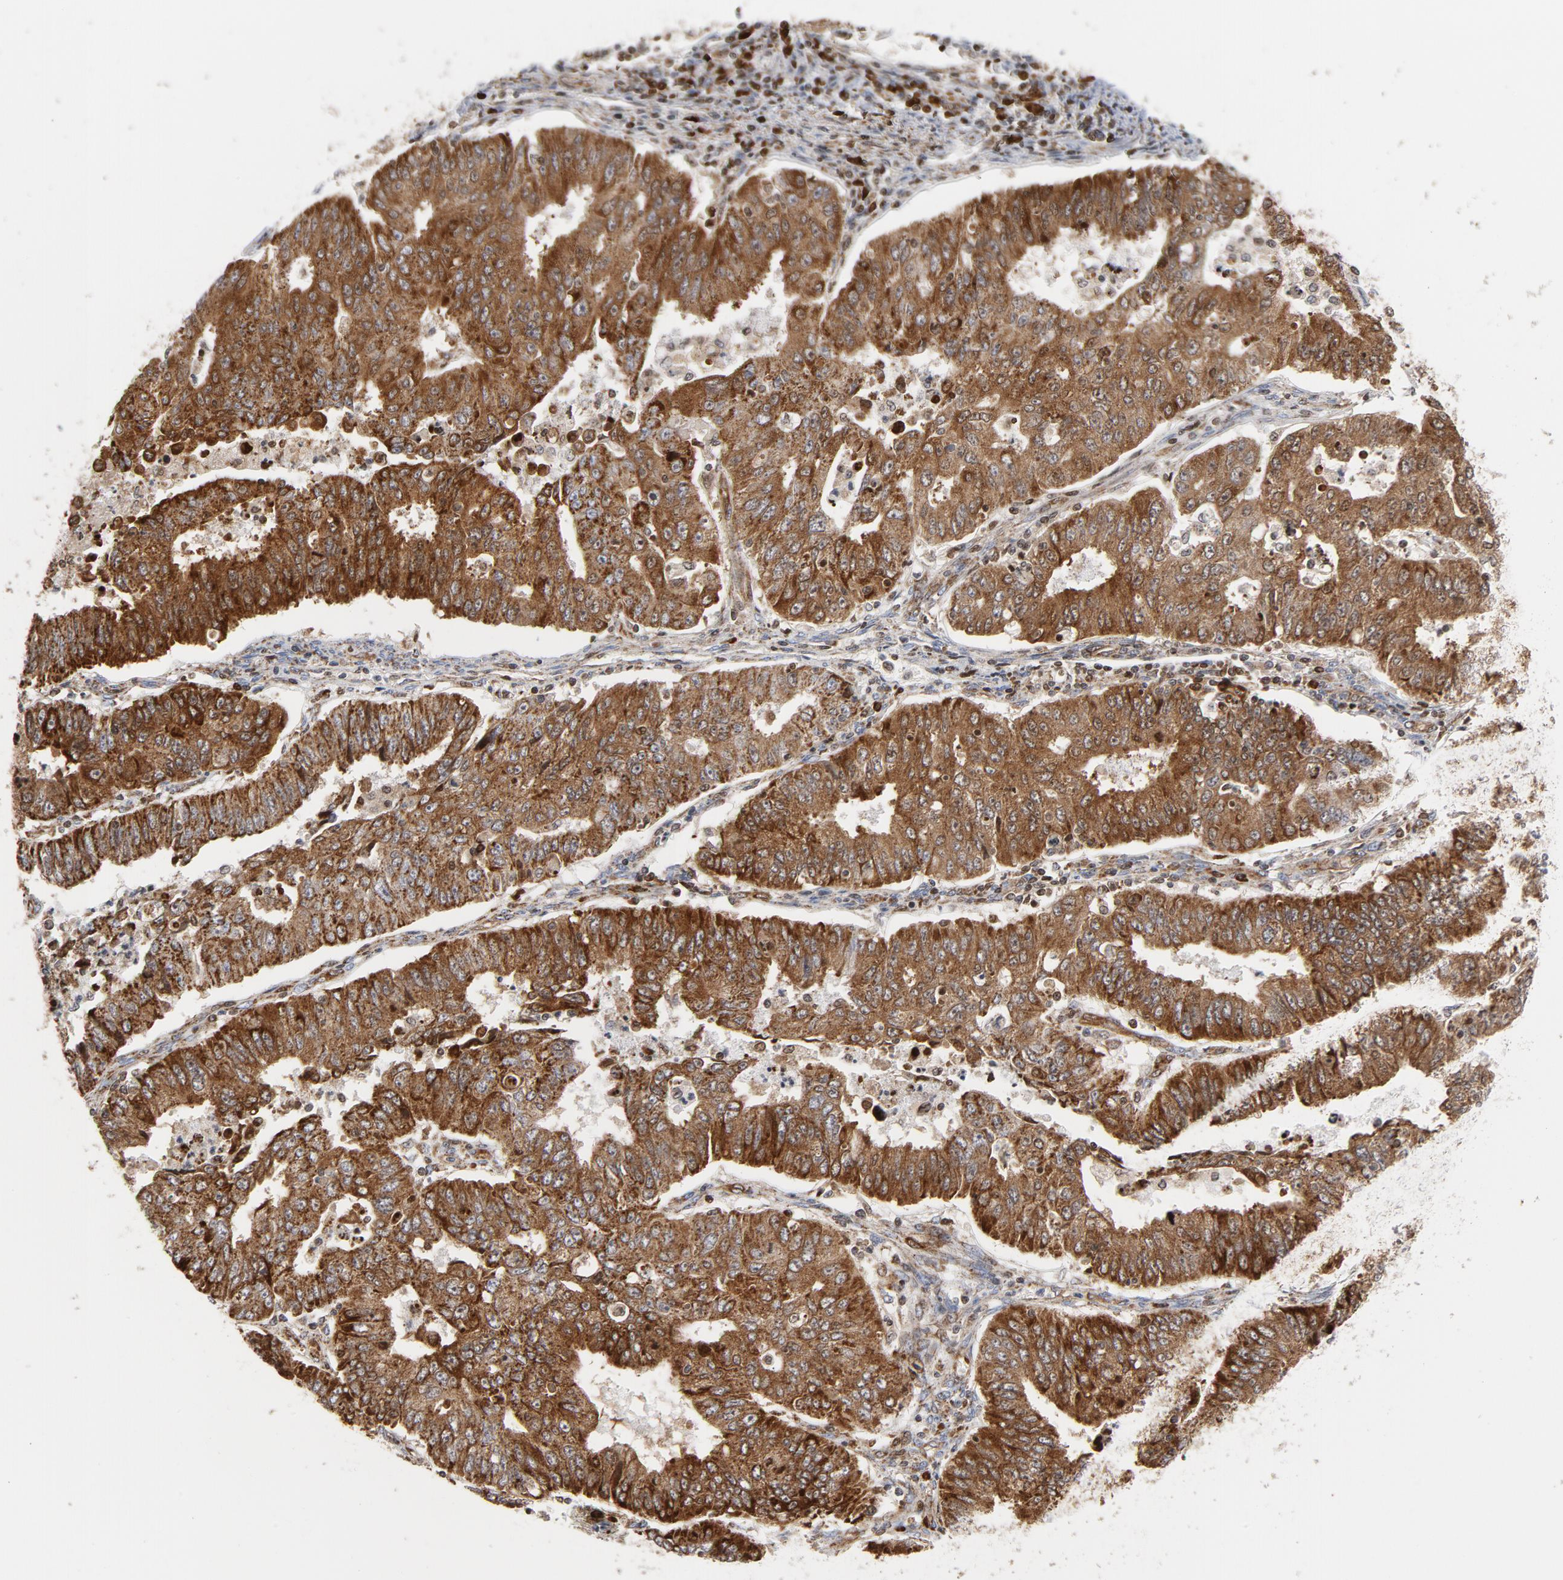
{"staining": {"intensity": "strong", "quantity": ">75%", "location": "cytoplasmic/membranous"}, "tissue": "endometrial cancer", "cell_type": "Tumor cells", "image_type": "cancer", "snomed": [{"axis": "morphology", "description": "Adenocarcinoma, NOS"}, {"axis": "topography", "description": "Endometrium"}], "caption": "The micrograph reveals a brown stain indicating the presence of a protein in the cytoplasmic/membranous of tumor cells in endometrial cancer (adenocarcinoma).", "gene": "CYCS", "patient": {"sex": "female", "age": 42}}